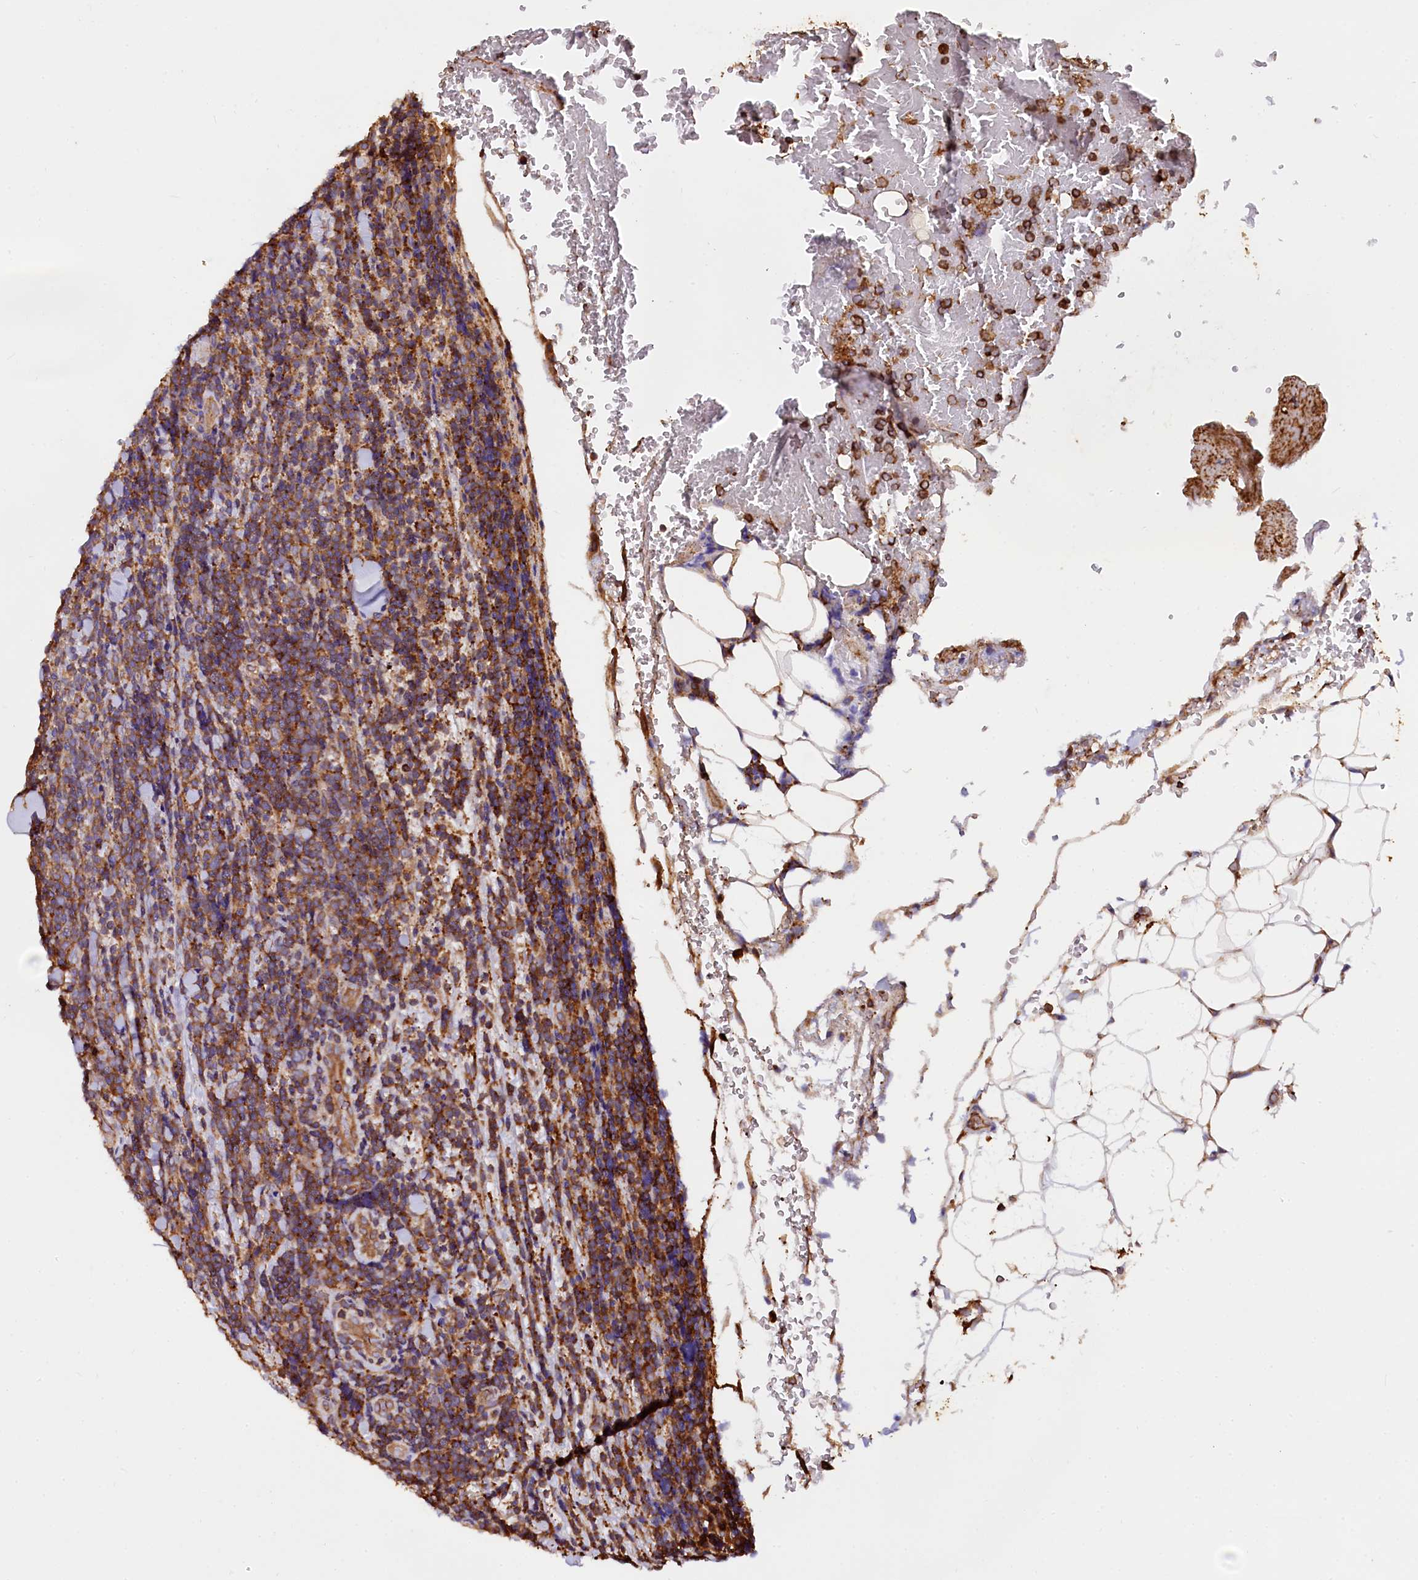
{"staining": {"intensity": "moderate", "quantity": ">75%", "location": "cytoplasmic/membranous"}, "tissue": "lymphoma", "cell_type": "Tumor cells", "image_type": "cancer", "snomed": [{"axis": "morphology", "description": "Malignant lymphoma, non-Hodgkin's type, Low grade"}, {"axis": "topography", "description": "Lymph node"}], "caption": "Malignant lymphoma, non-Hodgkin's type (low-grade) stained for a protein (brown) exhibits moderate cytoplasmic/membranous positive positivity in approximately >75% of tumor cells.", "gene": "RARS2", "patient": {"sex": "male", "age": 66}}